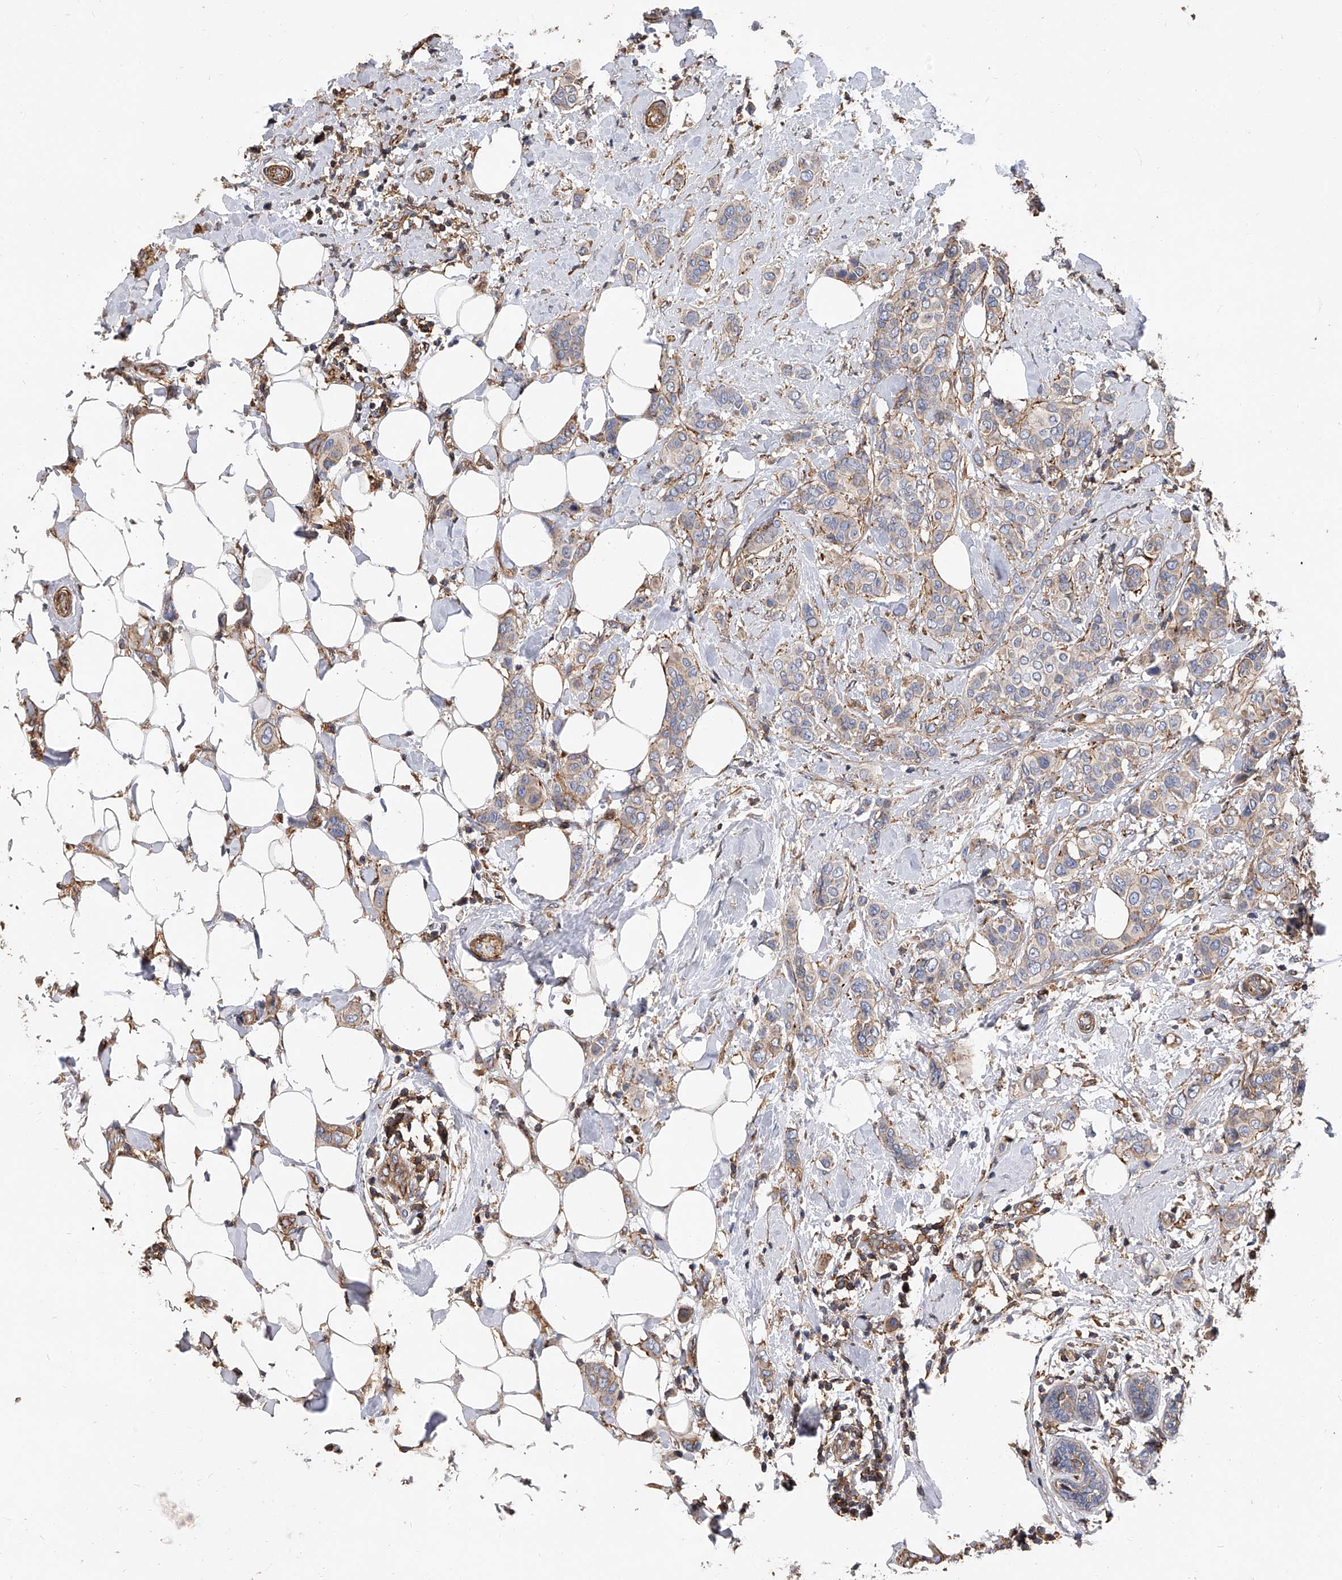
{"staining": {"intensity": "negative", "quantity": "none", "location": "none"}, "tissue": "breast cancer", "cell_type": "Tumor cells", "image_type": "cancer", "snomed": [{"axis": "morphology", "description": "Lobular carcinoma"}, {"axis": "topography", "description": "Breast"}], "caption": "Immunohistochemical staining of human breast cancer (lobular carcinoma) reveals no significant staining in tumor cells.", "gene": "PISD", "patient": {"sex": "female", "age": 51}}